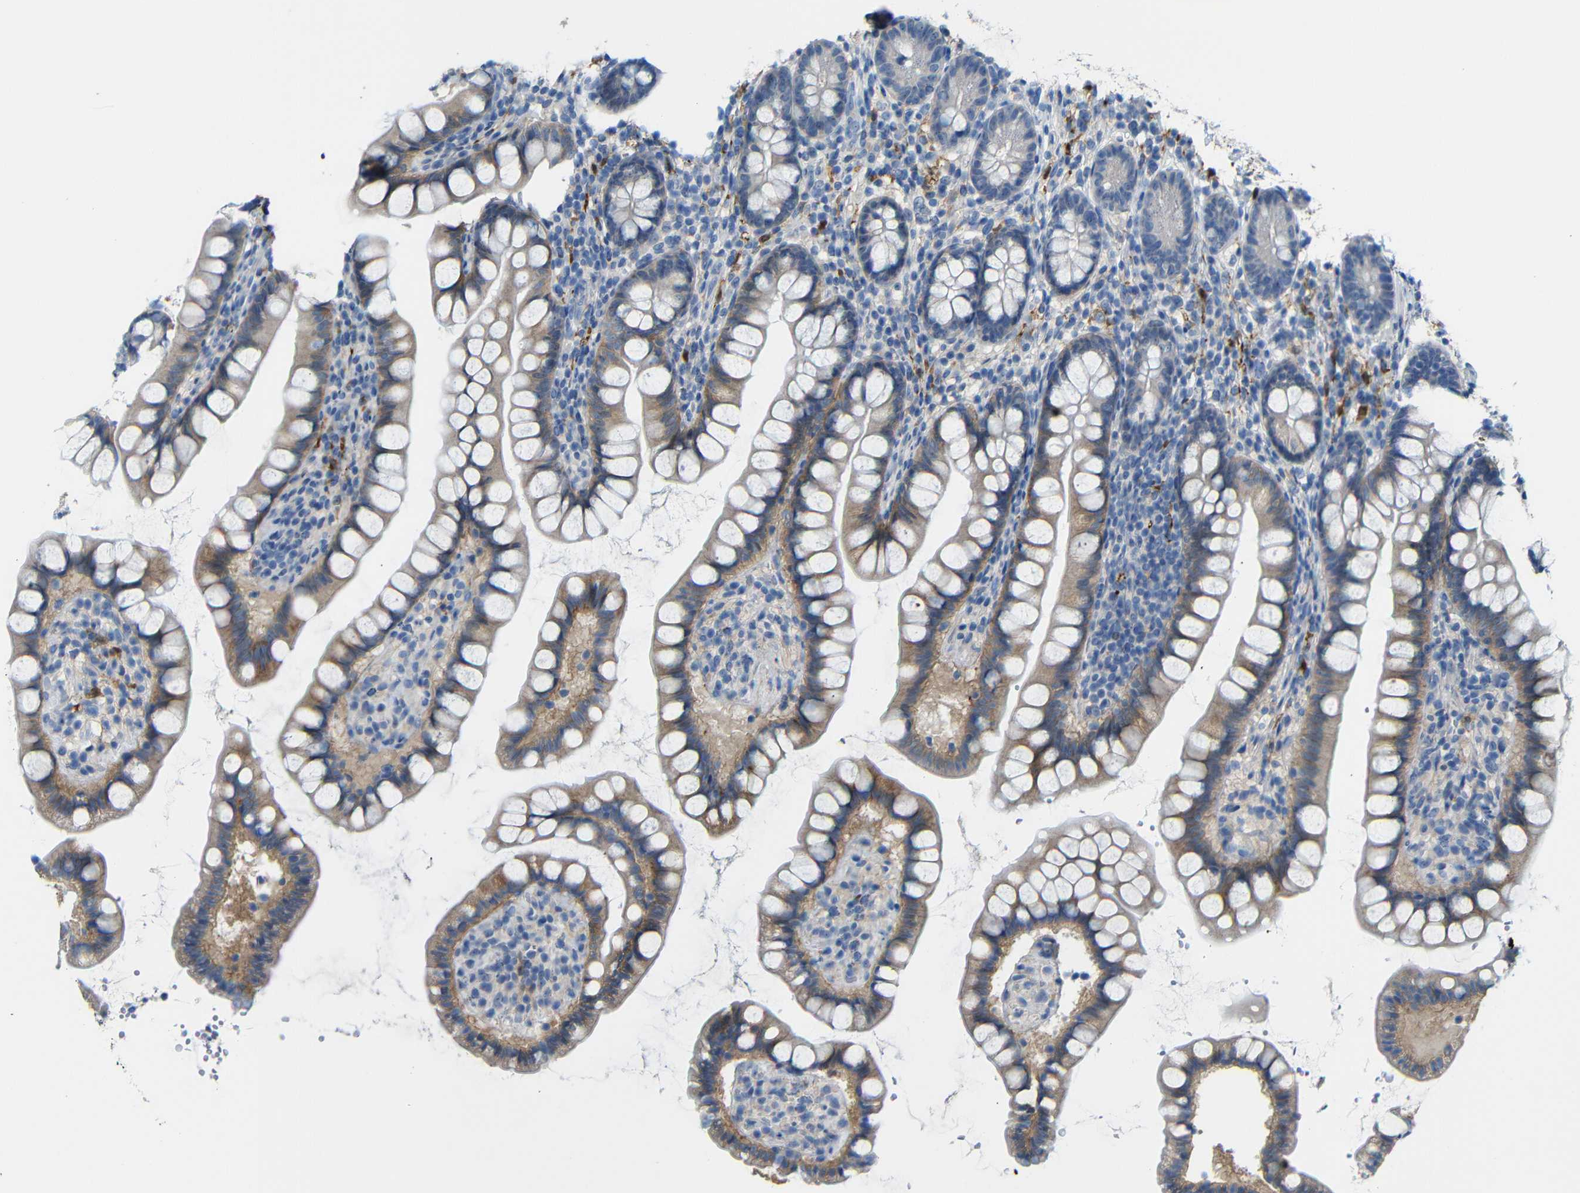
{"staining": {"intensity": "moderate", "quantity": "<25%", "location": "cytoplasmic/membranous"}, "tissue": "small intestine", "cell_type": "Glandular cells", "image_type": "normal", "snomed": [{"axis": "morphology", "description": "Normal tissue, NOS"}, {"axis": "topography", "description": "Small intestine"}], "caption": "Immunohistochemistry (IHC) of normal small intestine demonstrates low levels of moderate cytoplasmic/membranous positivity in approximately <25% of glandular cells.", "gene": "C1orf210", "patient": {"sex": "female", "age": 84}}